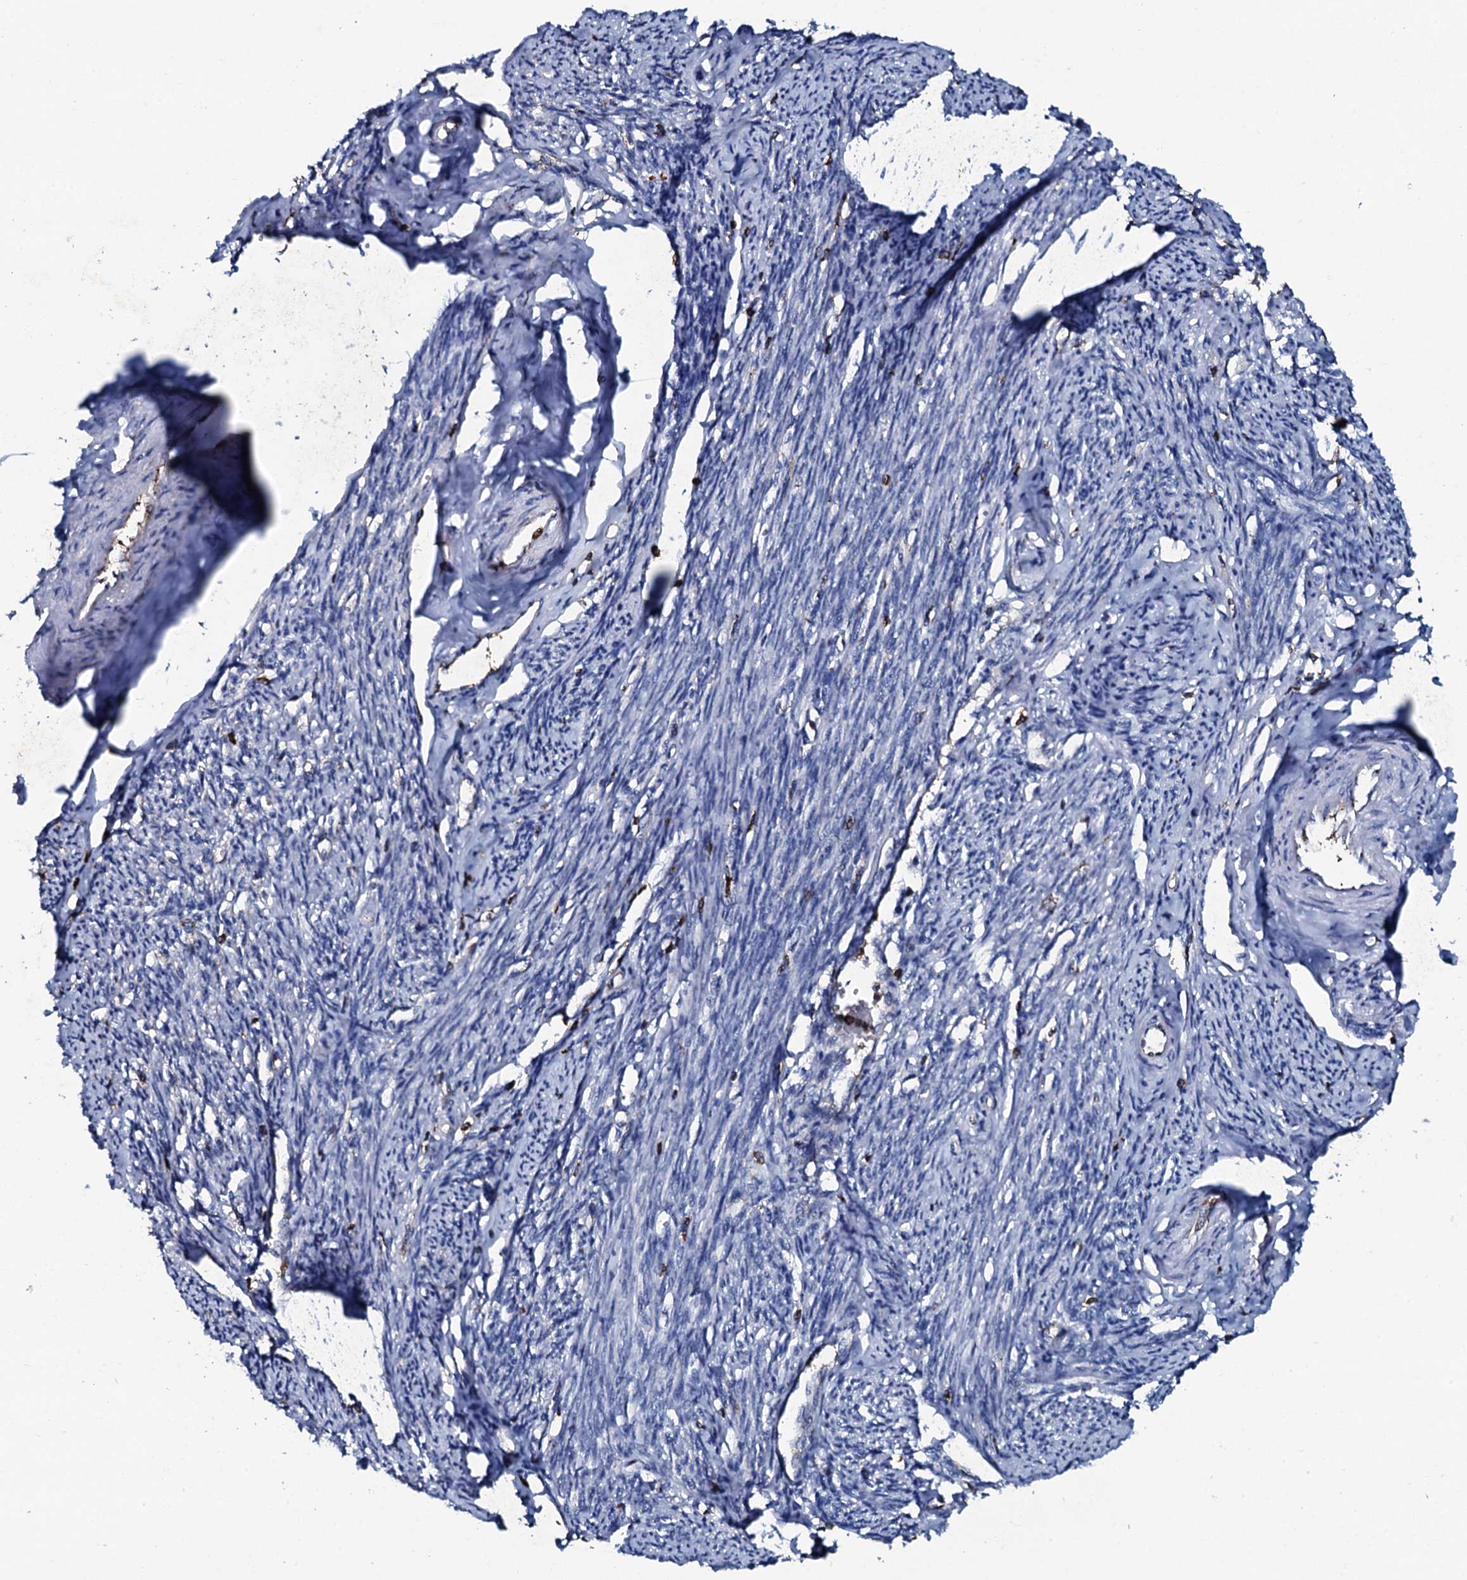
{"staining": {"intensity": "negative", "quantity": "none", "location": "none"}, "tissue": "smooth muscle", "cell_type": "Smooth muscle cells", "image_type": "normal", "snomed": [{"axis": "morphology", "description": "Normal tissue, NOS"}, {"axis": "topography", "description": "Smooth muscle"}, {"axis": "topography", "description": "Uterus"}], "caption": "Photomicrograph shows no protein staining in smooth muscle cells of normal smooth muscle. (DAB immunohistochemistry (IHC) visualized using brightfield microscopy, high magnification).", "gene": "MS4A4E", "patient": {"sex": "female", "age": 59}}